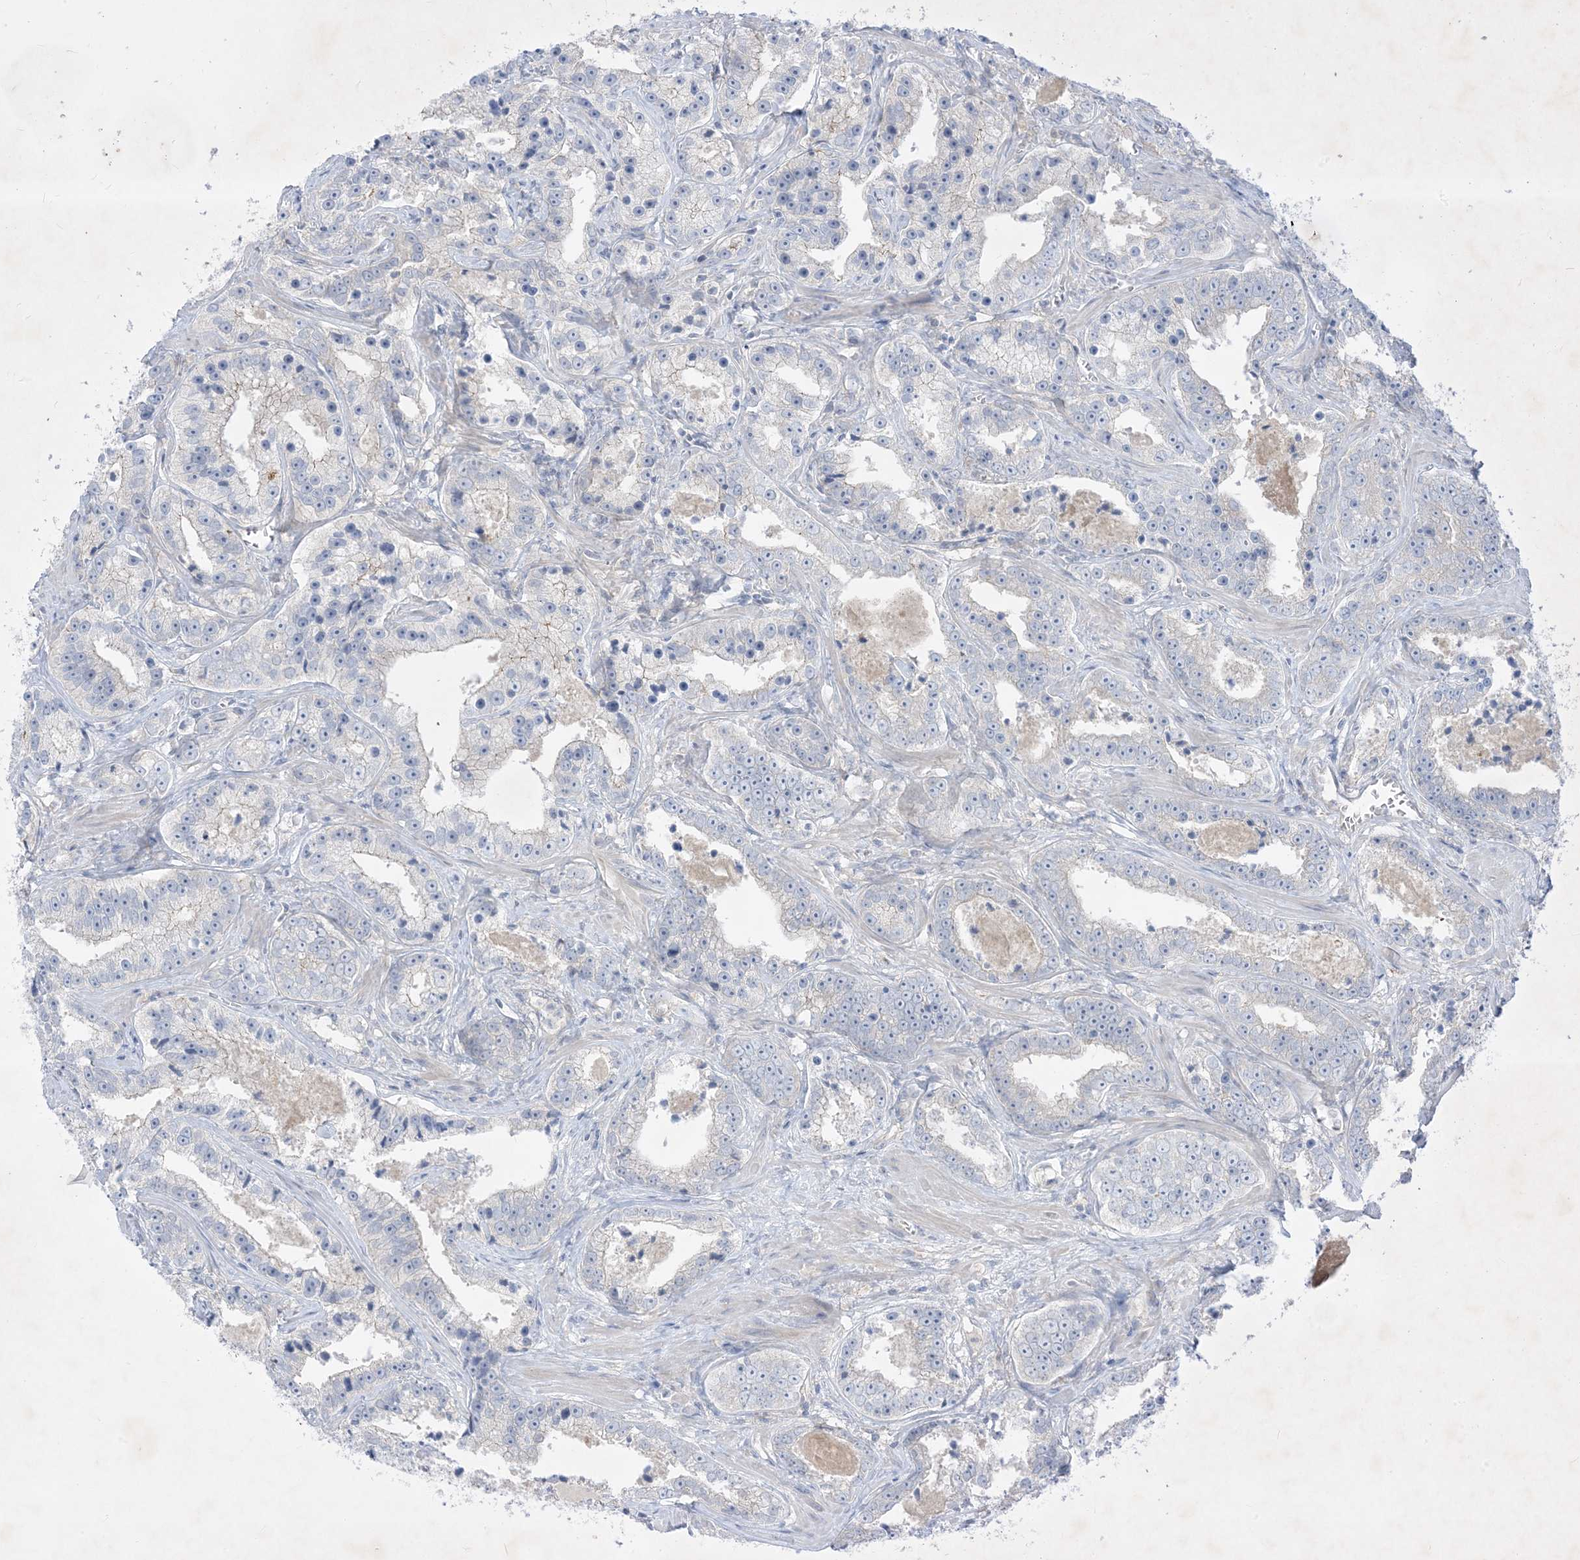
{"staining": {"intensity": "negative", "quantity": "none", "location": "none"}, "tissue": "prostate cancer", "cell_type": "Tumor cells", "image_type": "cancer", "snomed": [{"axis": "morphology", "description": "Adenocarcinoma, High grade"}, {"axis": "topography", "description": "Prostate"}], "caption": "DAB immunohistochemical staining of prostate cancer shows no significant staining in tumor cells.", "gene": "PLEKHA3", "patient": {"sex": "male", "age": 62}}